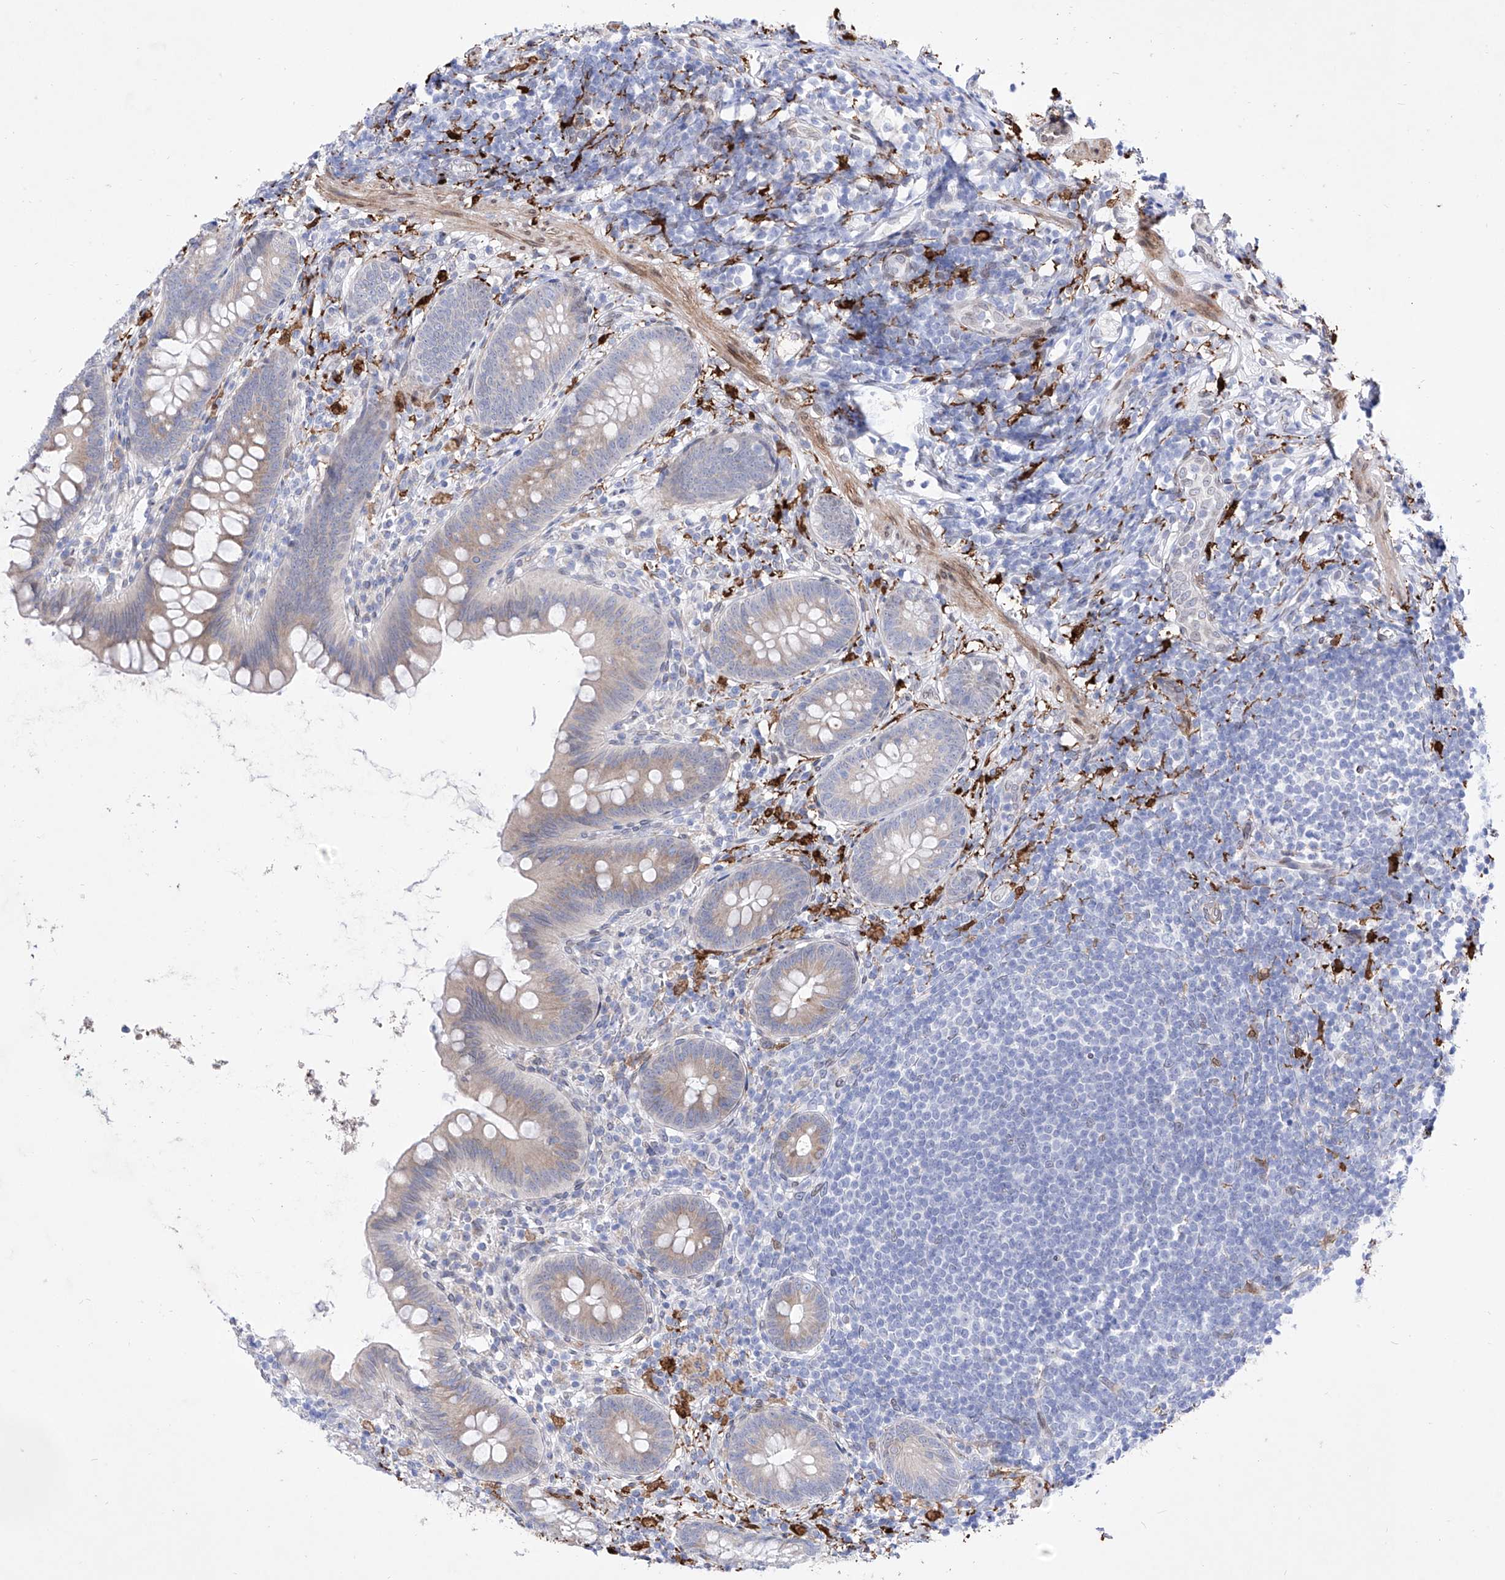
{"staining": {"intensity": "weak", "quantity": "<25%", "location": "cytoplasmic/membranous"}, "tissue": "appendix", "cell_type": "Glandular cells", "image_type": "normal", "snomed": [{"axis": "morphology", "description": "Normal tissue, NOS"}, {"axis": "topography", "description": "Appendix"}], "caption": "Immunohistochemistry (IHC) of benign human appendix exhibits no expression in glandular cells. Nuclei are stained in blue.", "gene": "LCLAT1", "patient": {"sex": "female", "age": 62}}